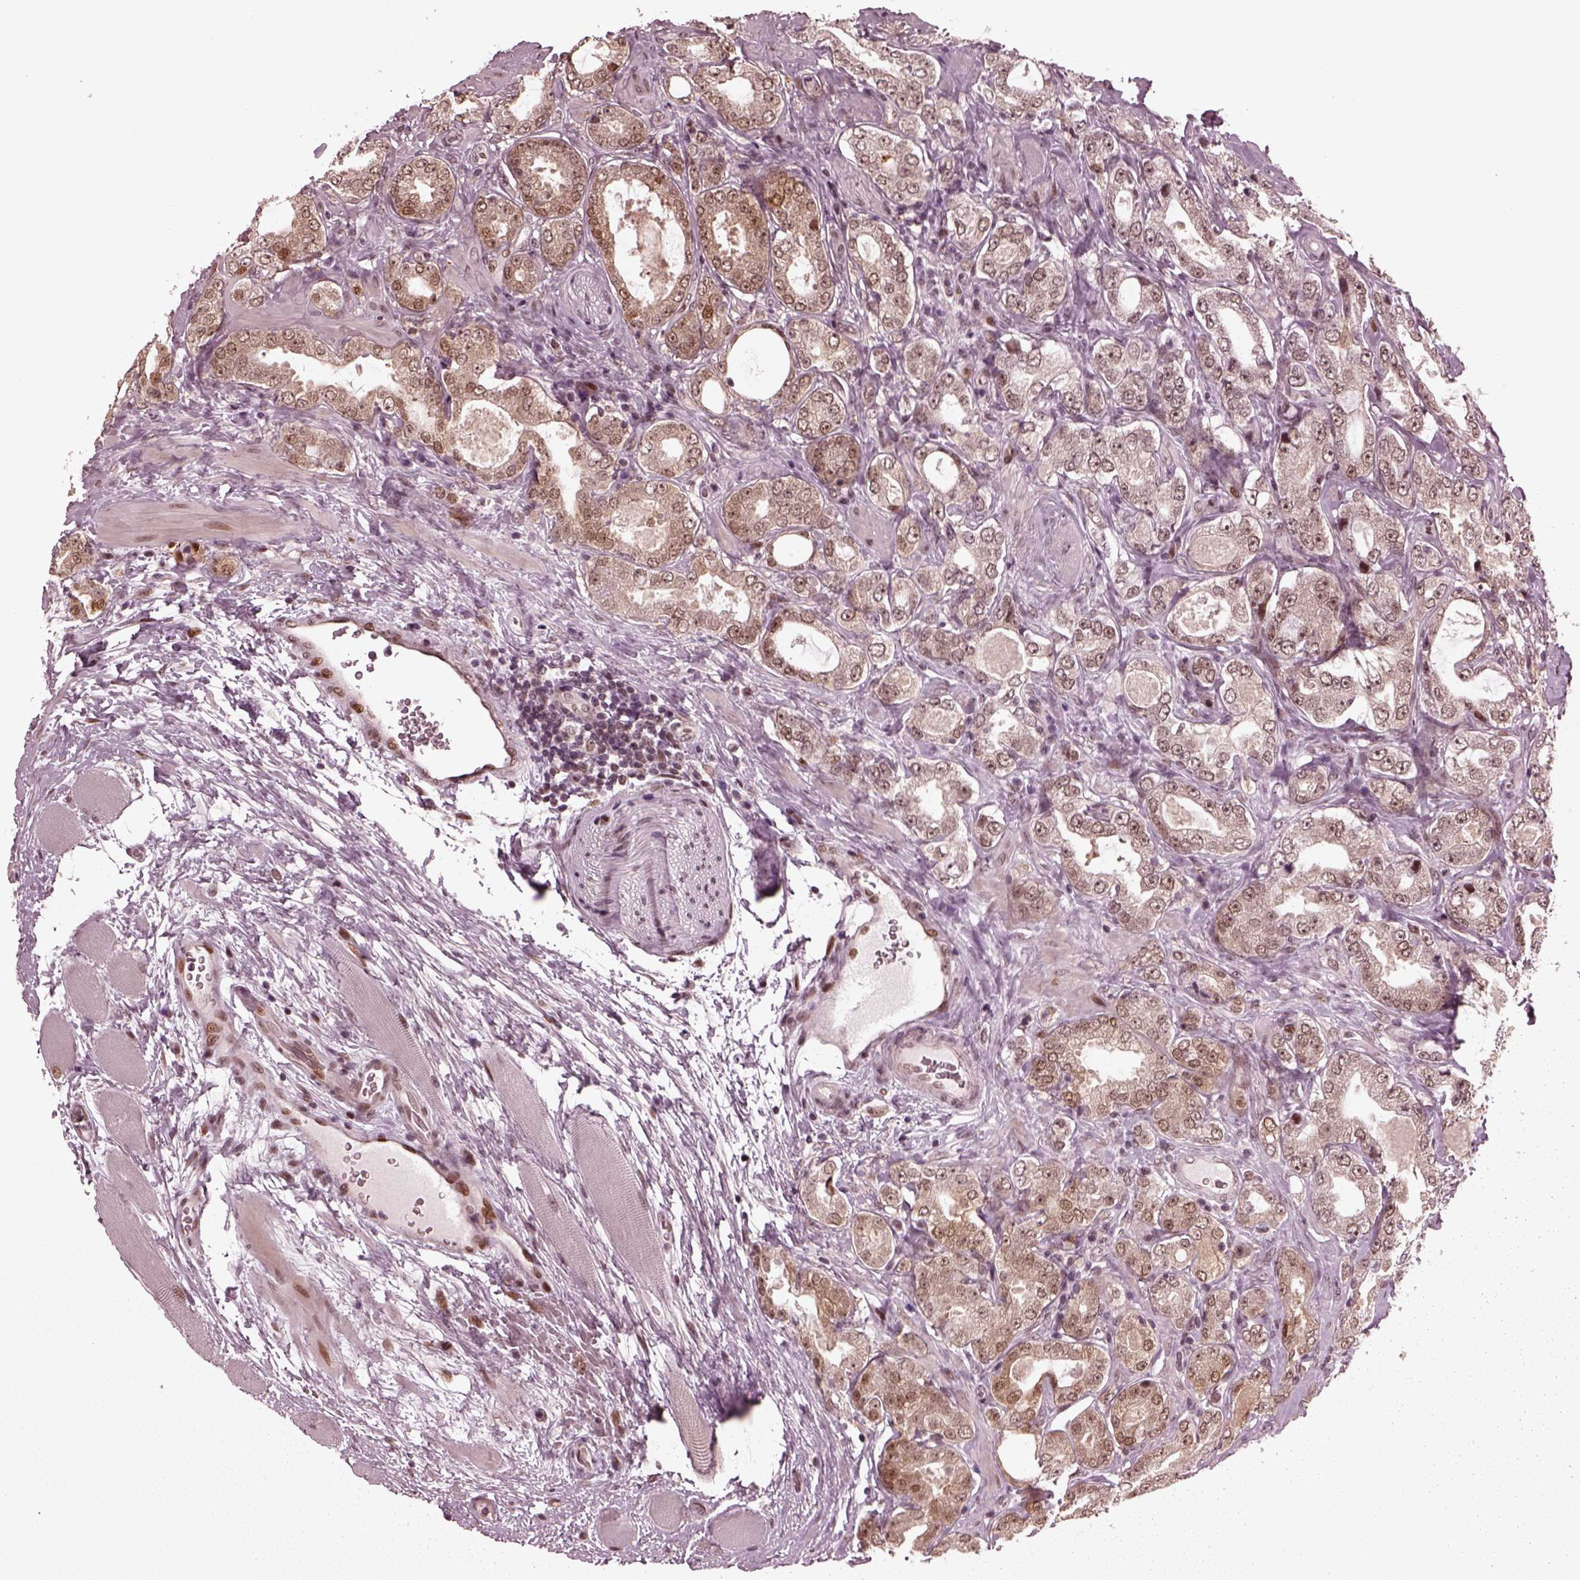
{"staining": {"intensity": "moderate", "quantity": "25%-75%", "location": "cytoplasmic/membranous,nuclear"}, "tissue": "prostate cancer", "cell_type": "Tumor cells", "image_type": "cancer", "snomed": [{"axis": "morphology", "description": "Adenocarcinoma, NOS"}, {"axis": "topography", "description": "Prostate"}], "caption": "High-power microscopy captured an immunohistochemistry micrograph of prostate cancer (adenocarcinoma), revealing moderate cytoplasmic/membranous and nuclear expression in about 25%-75% of tumor cells.", "gene": "TRIB3", "patient": {"sex": "male", "age": 64}}